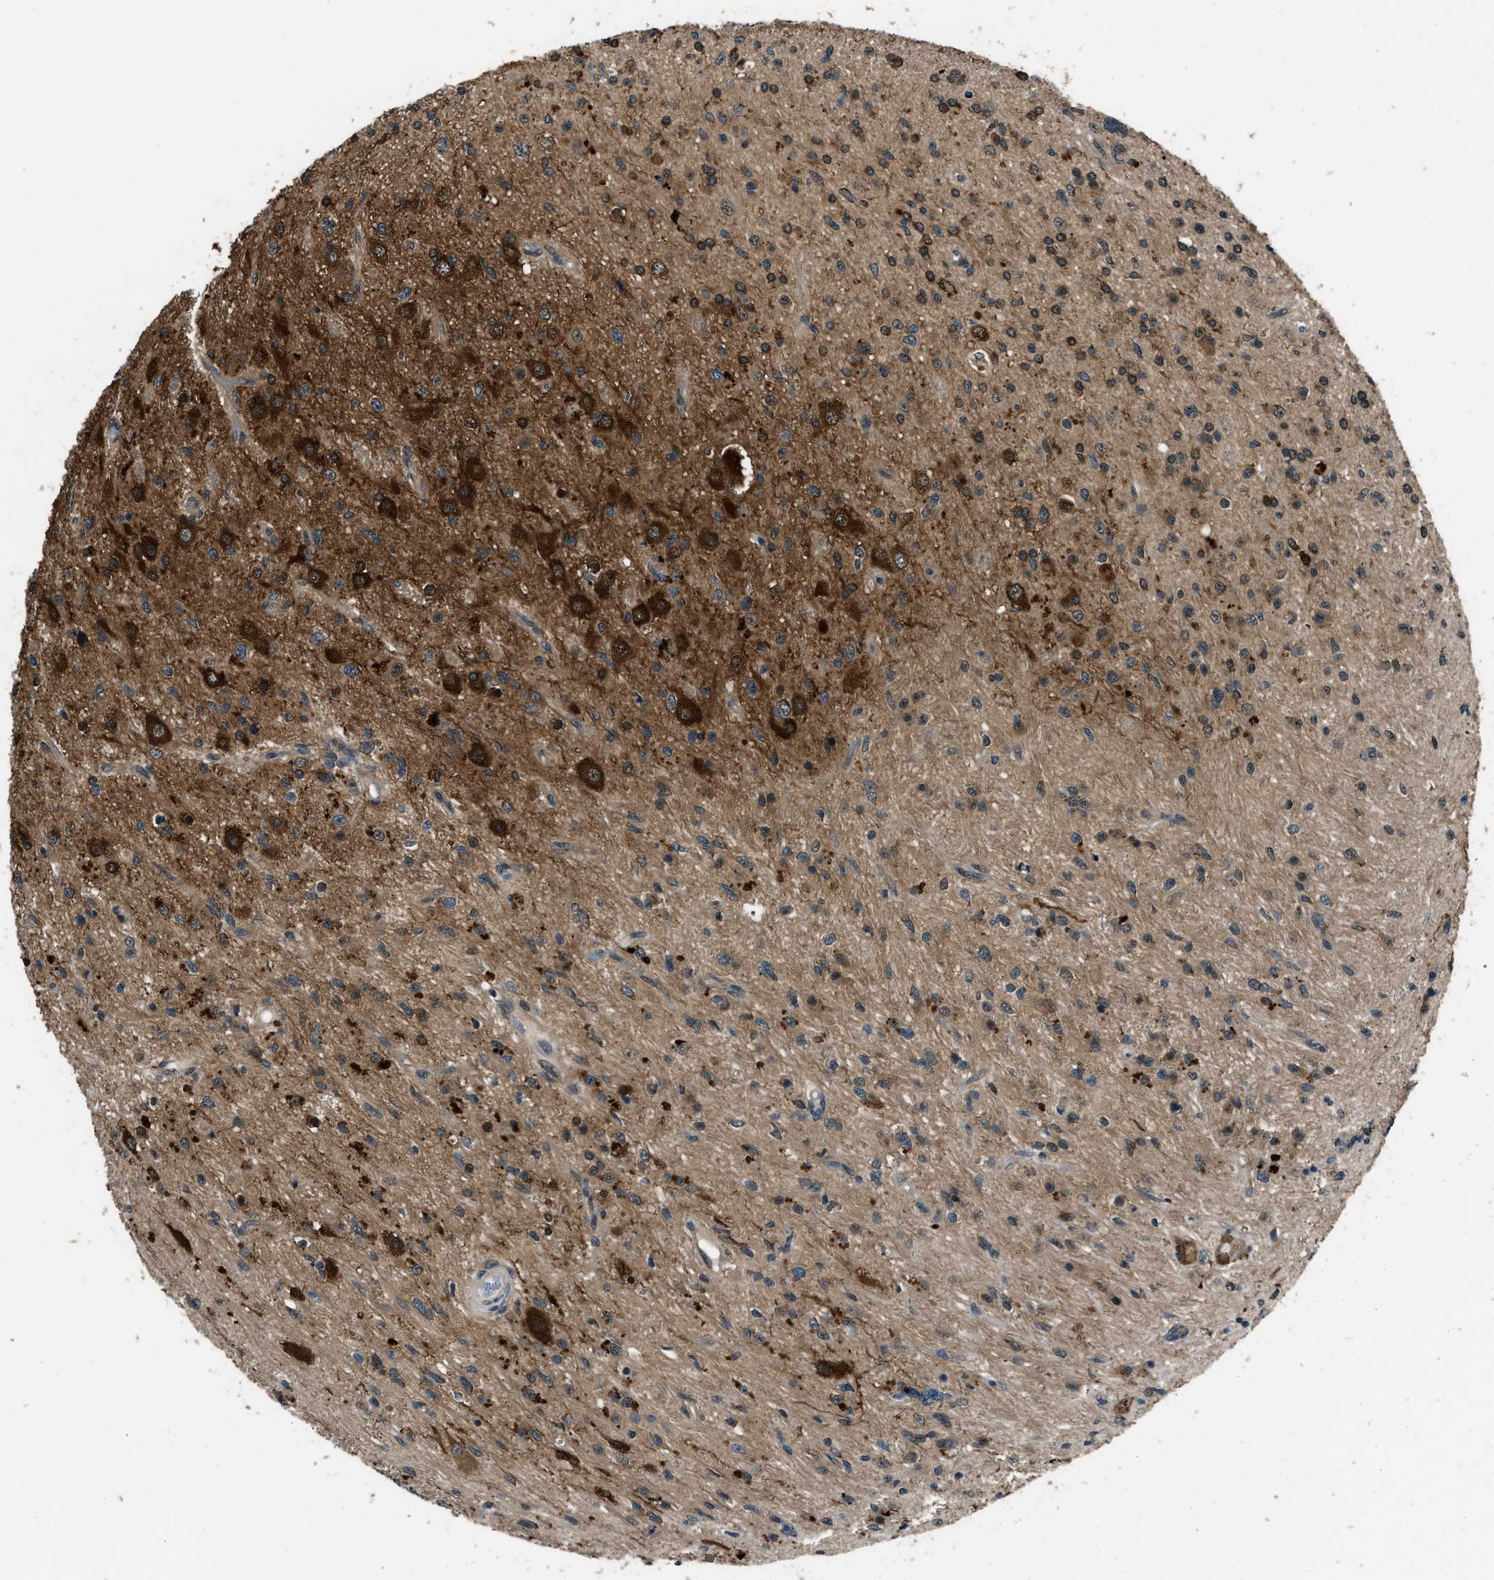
{"staining": {"intensity": "moderate", "quantity": "25%-75%", "location": "cytoplasmic/membranous"}, "tissue": "glioma", "cell_type": "Tumor cells", "image_type": "cancer", "snomed": [{"axis": "morphology", "description": "Glioma, malignant, High grade"}, {"axis": "topography", "description": "Brain"}], "caption": "Immunohistochemical staining of glioma demonstrates moderate cytoplasmic/membranous protein expression in approximately 25%-75% of tumor cells. The staining was performed using DAB, with brown indicating positive protein expression. Nuclei are stained blue with hematoxylin.", "gene": "NUDCD3", "patient": {"sex": "male", "age": 33}}